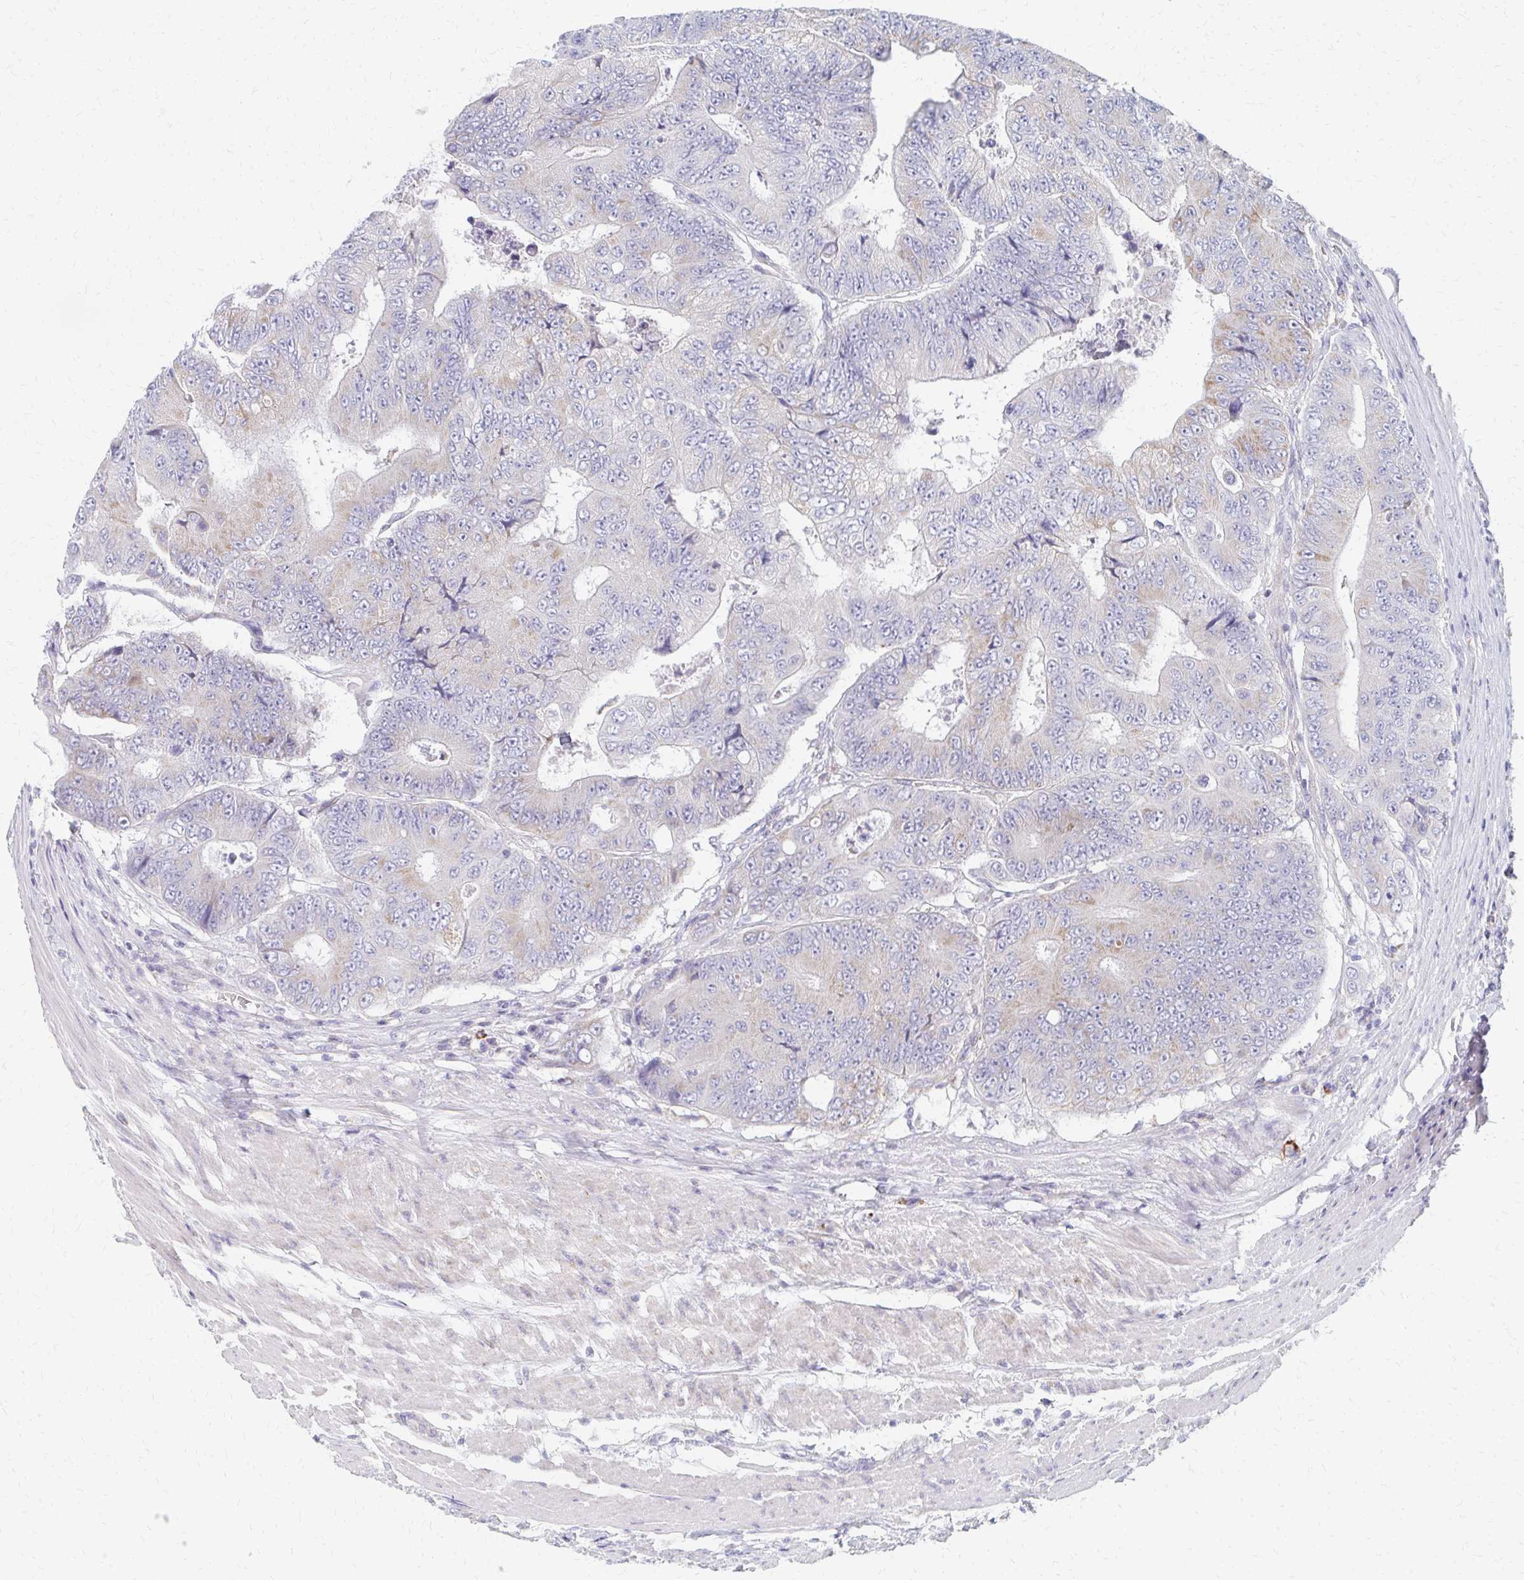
{"staining": {"intensity": "moderate", "quantity": "<25%", "location": "cytoplasmic/membranous"}, "tissue": "colorectal cancer", "cell_type": "Tumor cells", "image_type": "cancer", "snomed": [{"axis": "morphology", "description": "Adenocarcinoma, NOS"}, {"axis": "topography", "description": "Colon"}], "caption": "A micrograph of human colorectal cancer (adenocarcinoma) stained for a protein shows moderate cytoplasmic/membranous brown staining in tumor cells.", "gene": "OR10V1", "patient": {"sex": "female", "age": 48}}